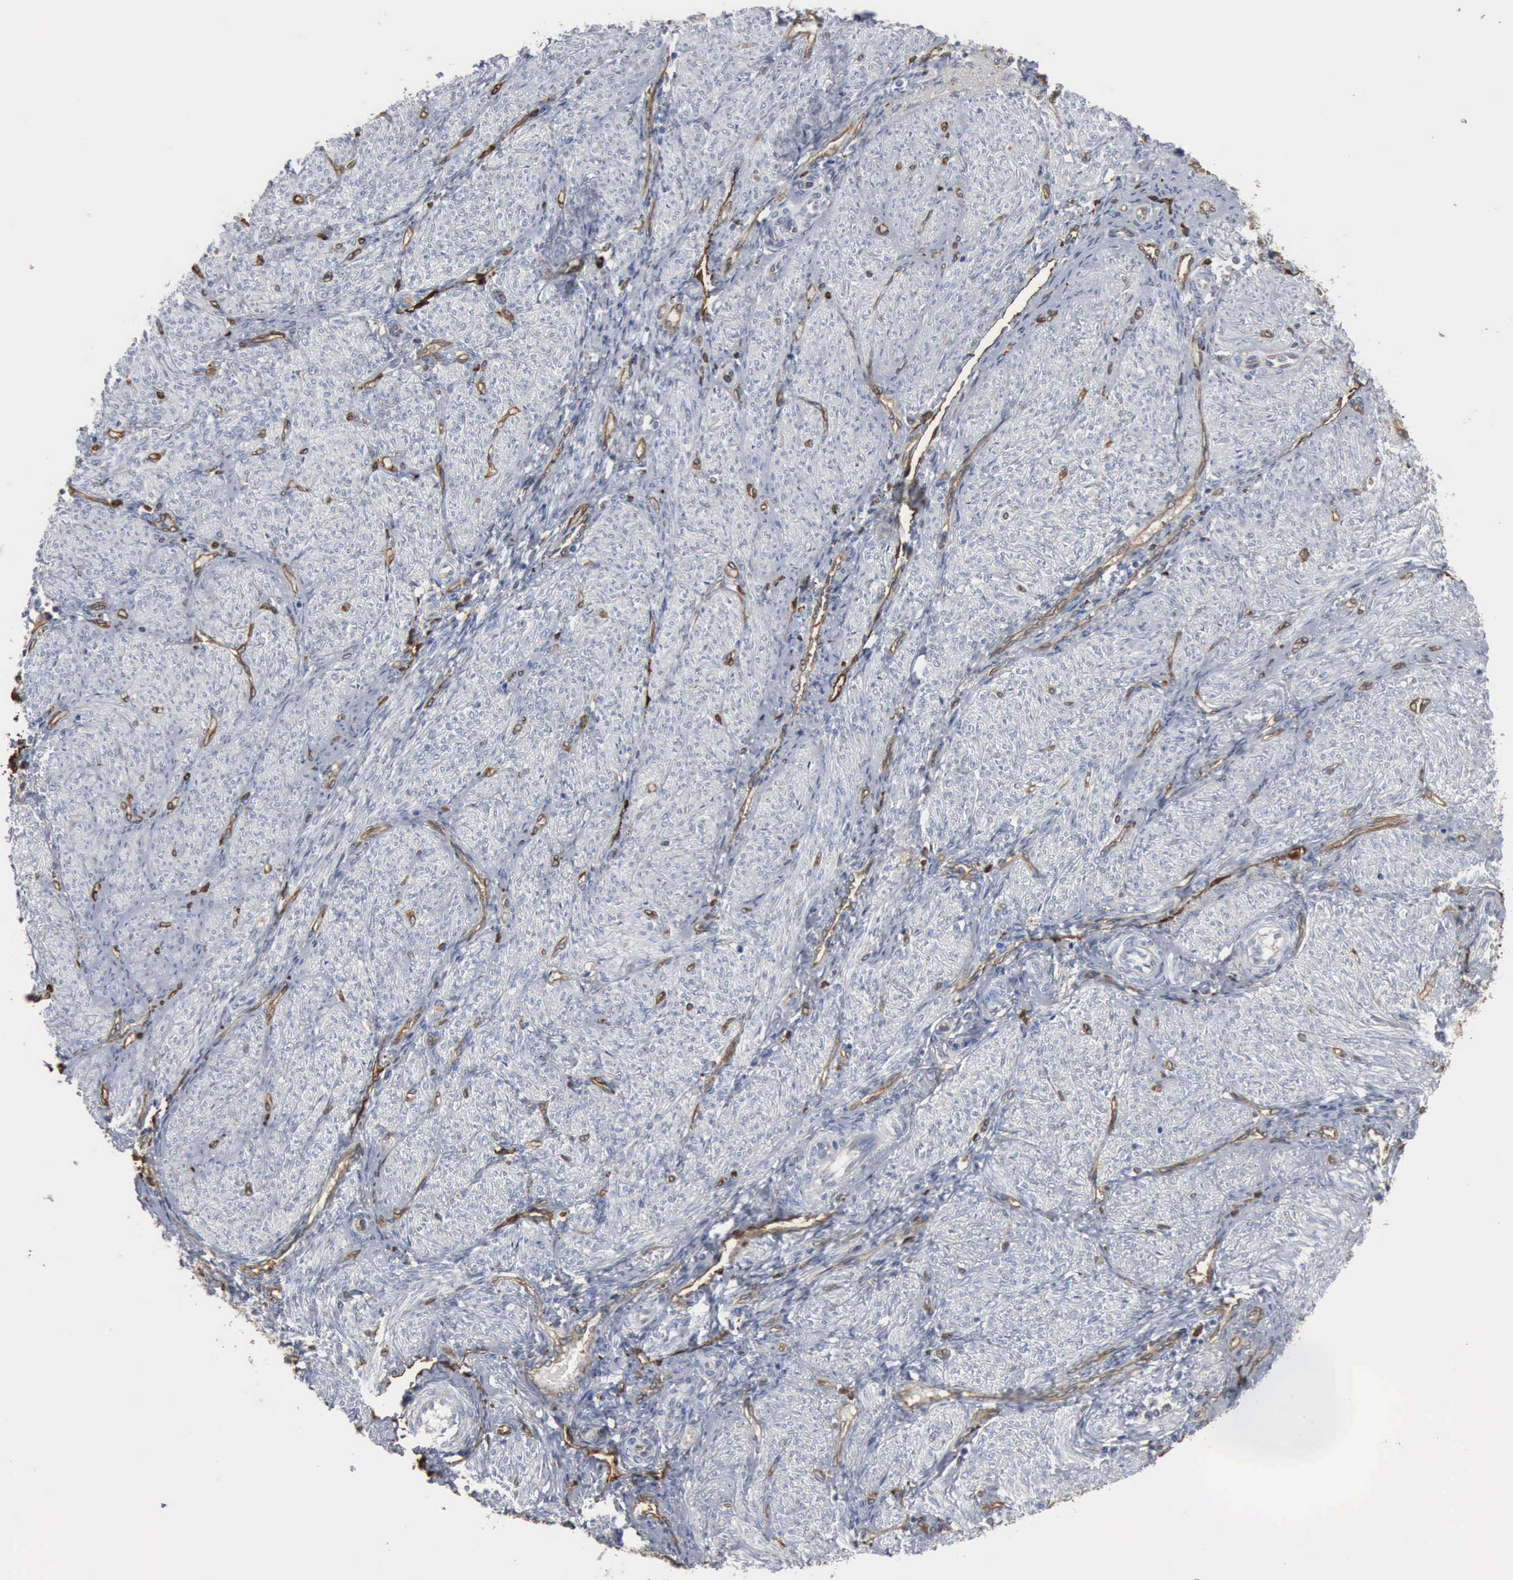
{"staining": {"intensity": "negative", "quantity": "none", "location": "none"}, "tissue": "endometrium", "cell_type": "Cells in endometrial stroma", "image_type": "normal", "snomed": [{"axis": "morphology", "description": "Normal tissue, NOS"}, {"axis": "topography", "description": "Endometrium"}], "caption": "The photomicrograph displays no staining of cells in endometrial stroma in normal endometrium. (DAB immunohistochemistry (IHC), high magnification).", "gene": "FSCN1", "patient": {"sex": "female", "age": 36}}